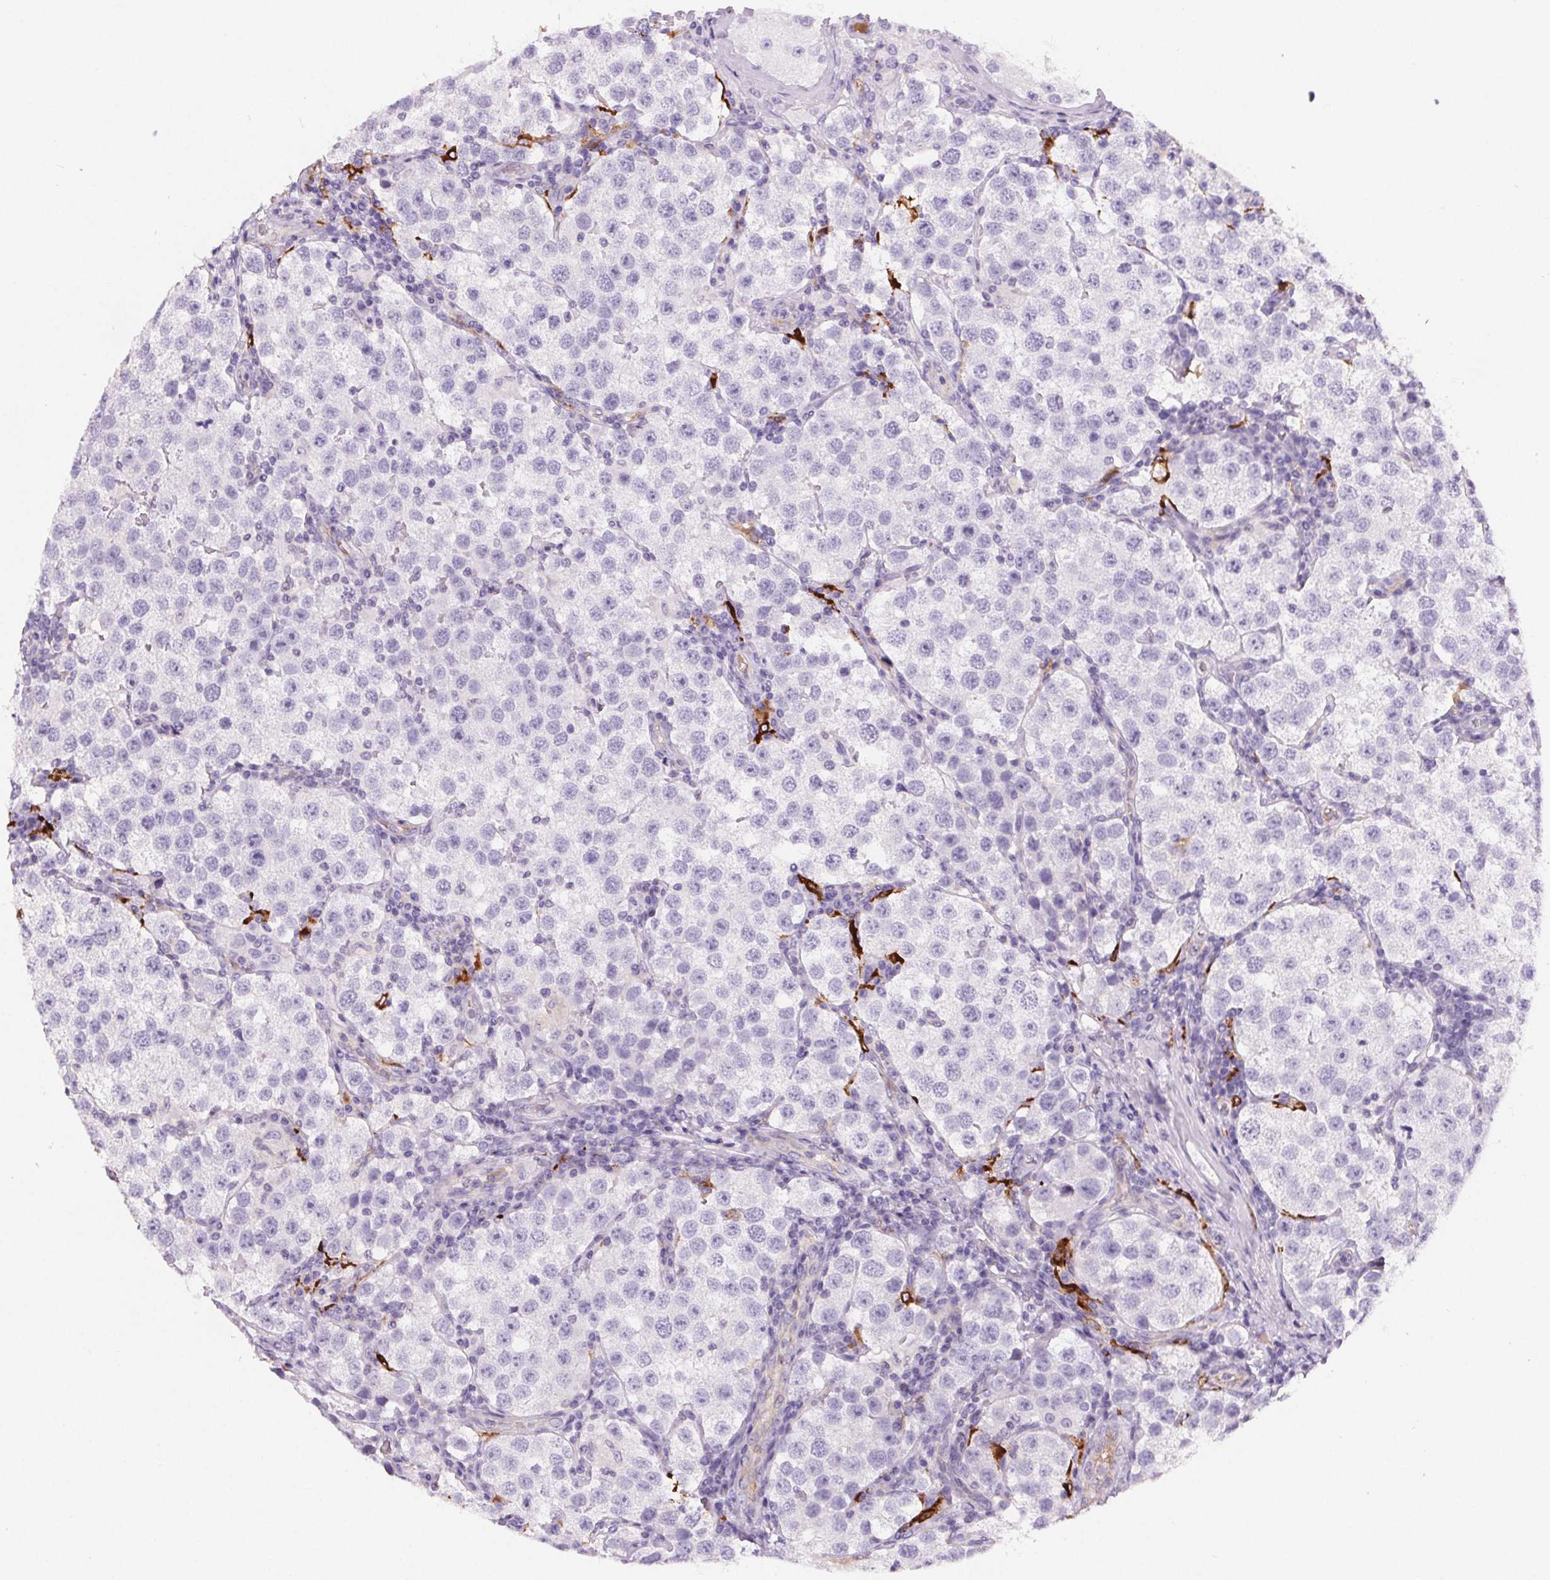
{"staining": {"intensity": "negative", "quantity": "none", "location": "none"}, "tissue": "testis cancer", "cell_type": "Tumor cells", "image_type": "cancer", "snomed": [{"axis": "morphology", "description": "Seminoma, NOS"}, {"axis": "topography", "description": "Testis"}], "caption": "Tumor cells show no significant positivity in testis seminoma.", "gene": "CD5L", "patient": {"sex": "male", "age": 37}}